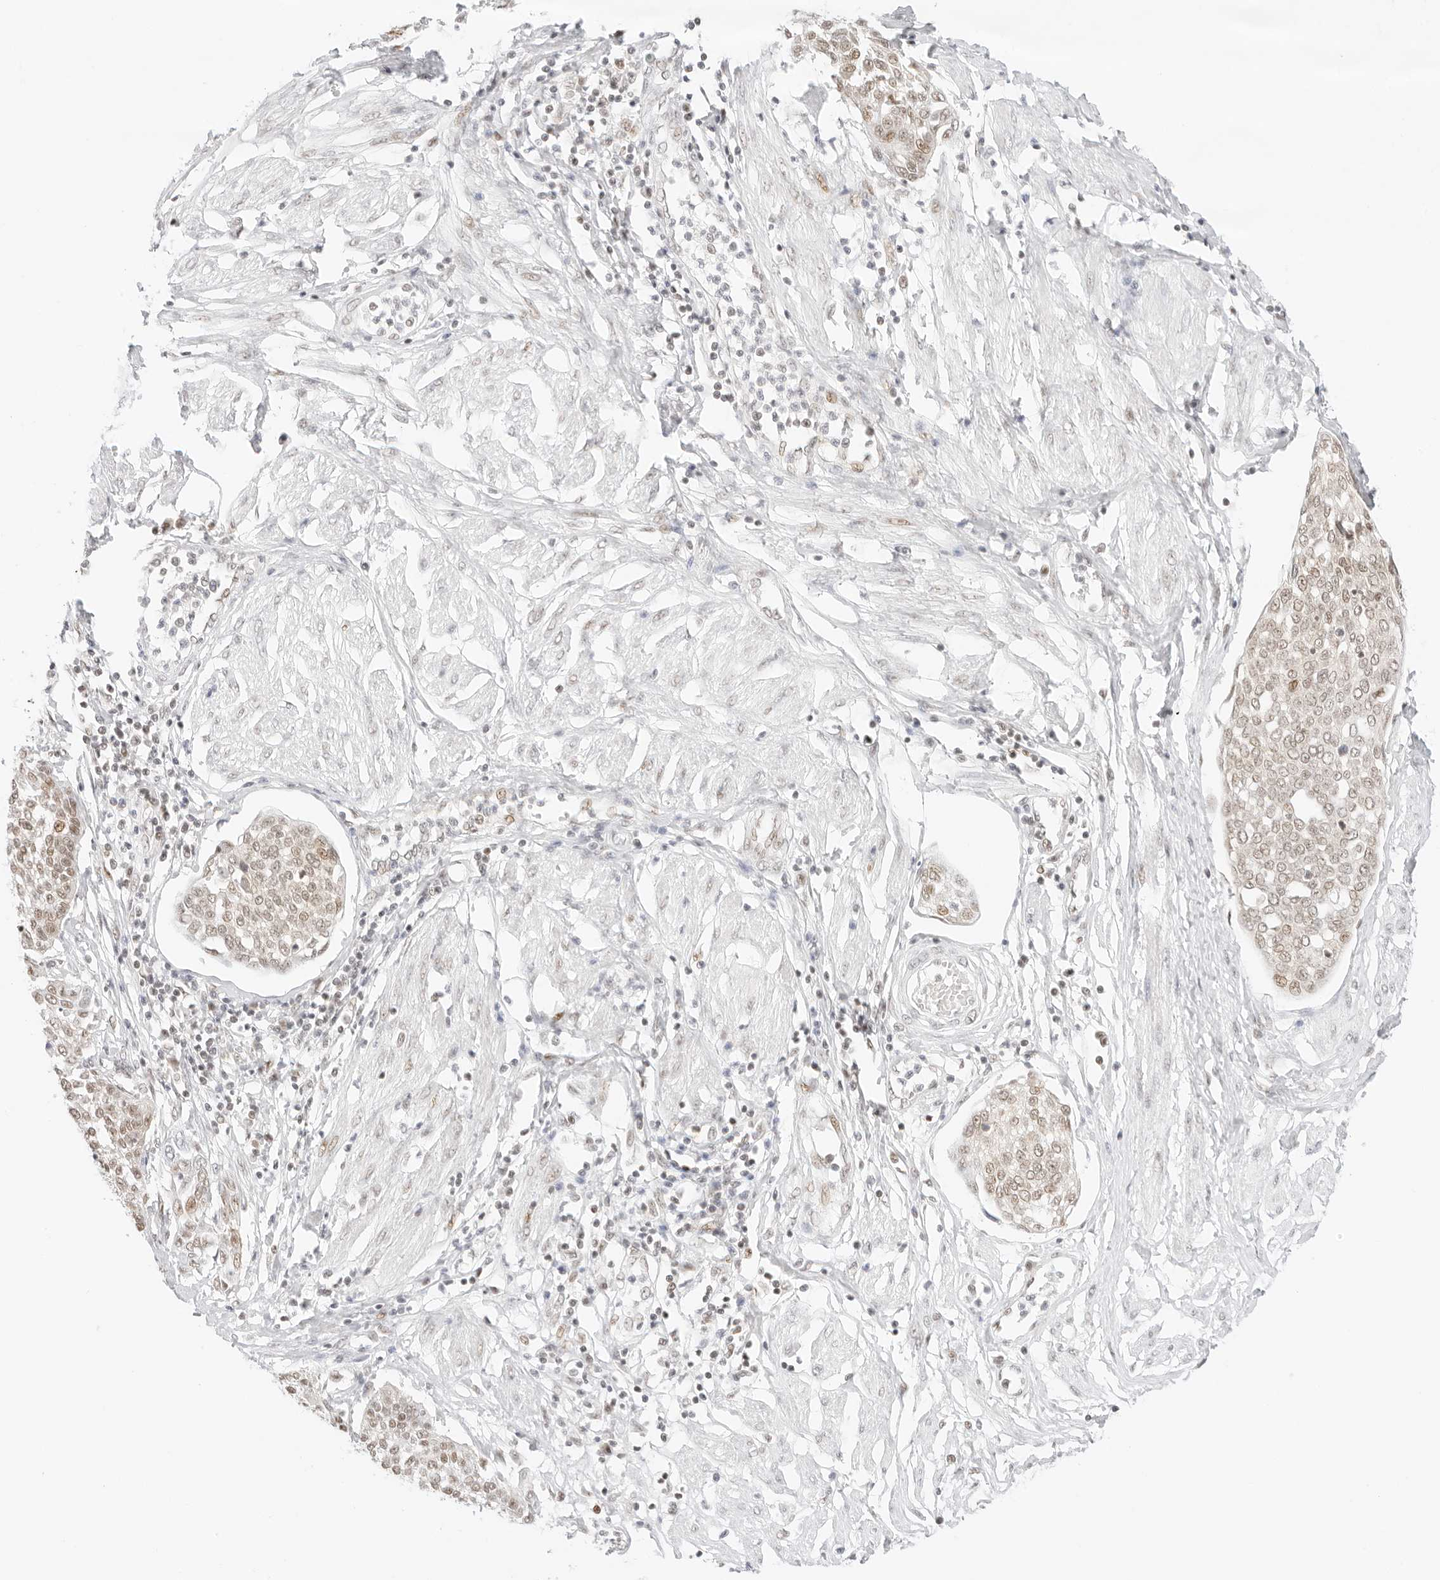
{"staining": {"intensity": "weak", "quantity": ">75%", "location": "nuclear"}, "tissue": "cervical cancer", "cell_type": "Tumor cells", "image_type": "cancer", "snomed": [{"axis": "morphology", "description": "Squamous cell carcinoma, NOS"}, {"axis": "topography", "description": "Cervix"}], "caption": "Immunohistochemistry (IHC) staining of cervical cancer, which exhibits low levels of weak nuclear expression in about >75% of tumor cells indicating weak nuclear protein positivity. The staining was performed using DAB (3,3'-diaminobenzidine) (brown) for protein detection and nuclei were counterstained in hematoxylin (blue).", "gene": "ITGA6", "patient": {"sex": "female", "age": 34}}